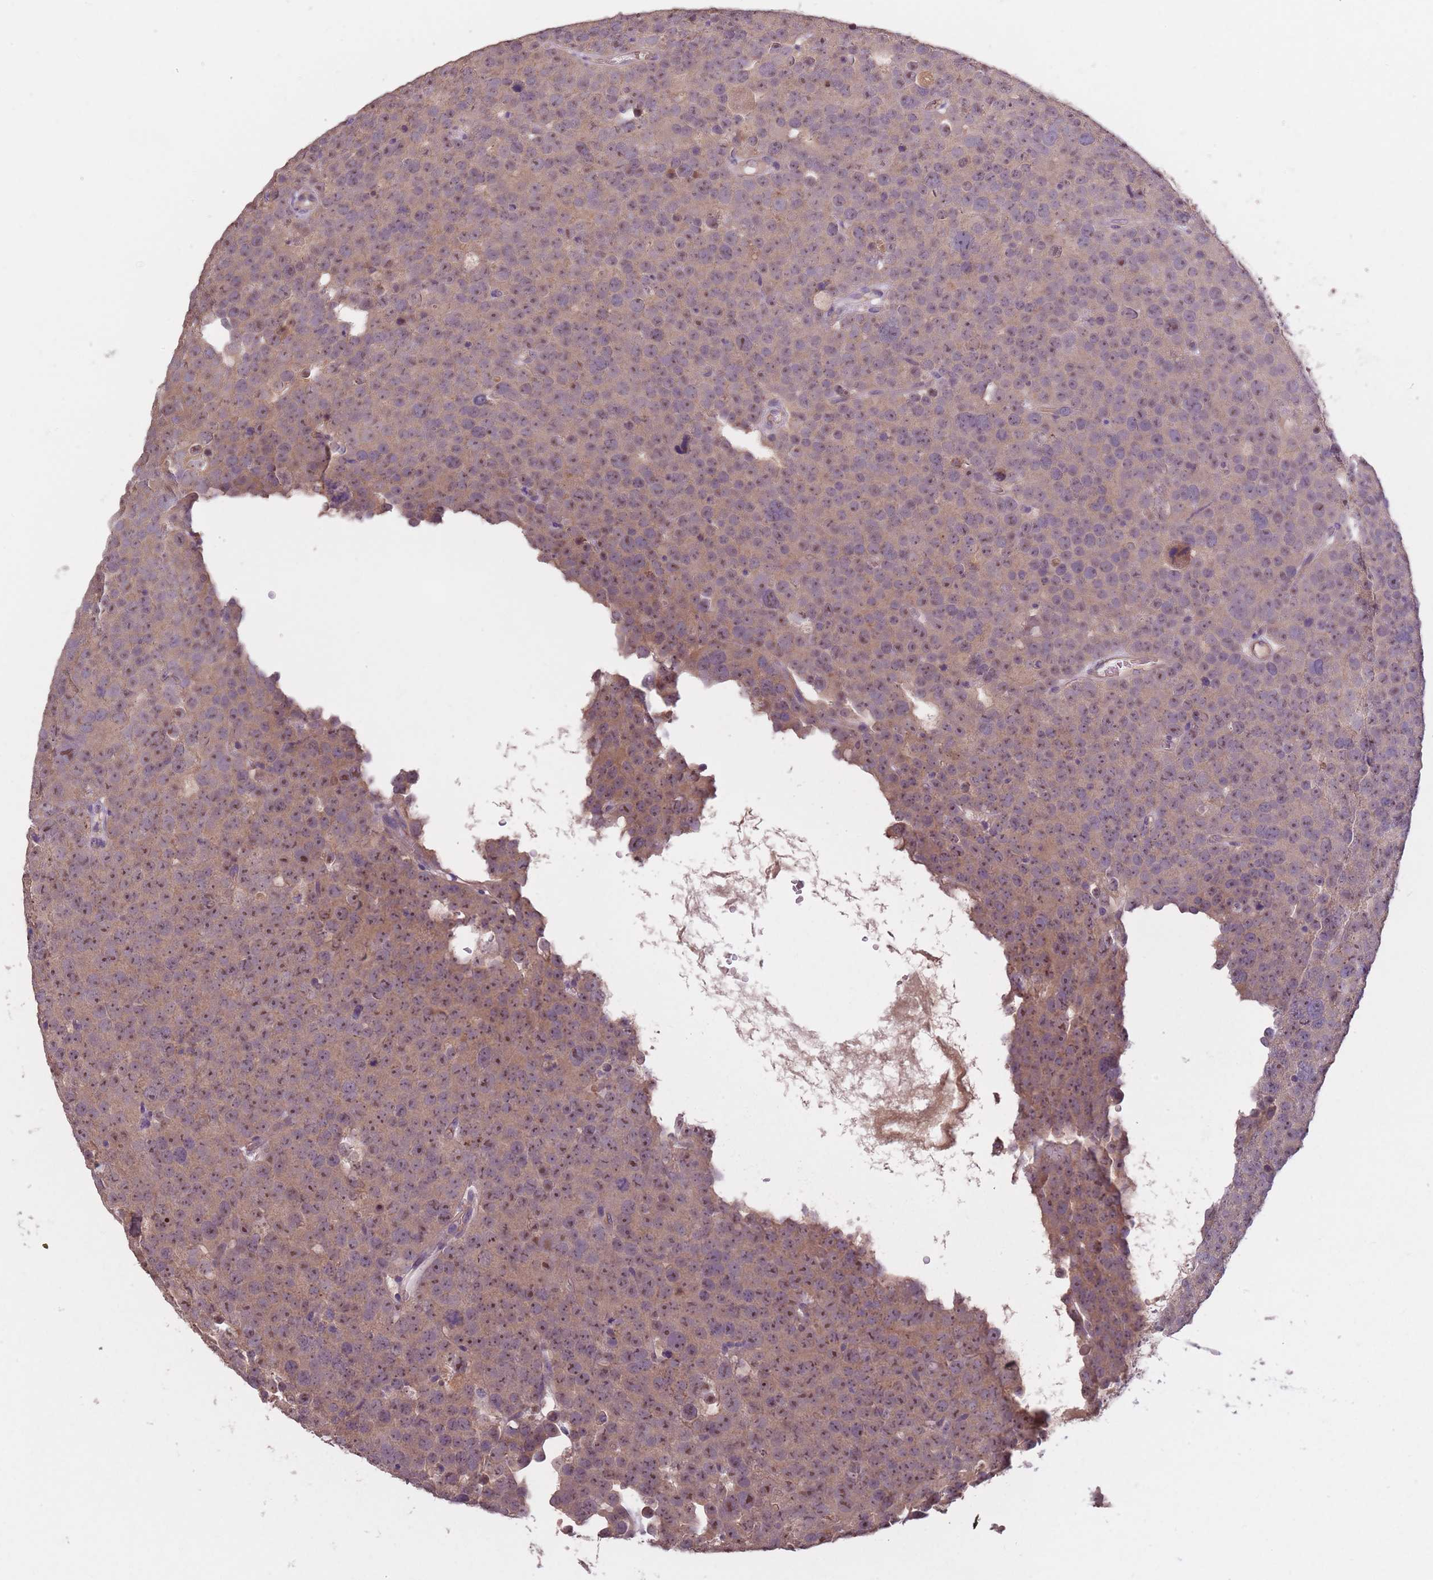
{"staining": {"intensity": "weak", "quantity": ">75%", "location": "cytoplasmic/membranous,nuclear"}, "tissue": "testis cancer", "cell_type": "Tumor cells", "image_type": "cancer", "snomed": [{"axis": "morphology", "description": "Seminoma, NOS"}, {"axis": "topography", "description": "Testis"}], "caption": "IHC (DAB) staining of testis seminoma demonstrates weak cytoplasmic/membranous and nuclear protein staining in approximately >75% of tumor cells.", "gene": "KIAA1755", "patient": {"sex": "male", "age": 71}}